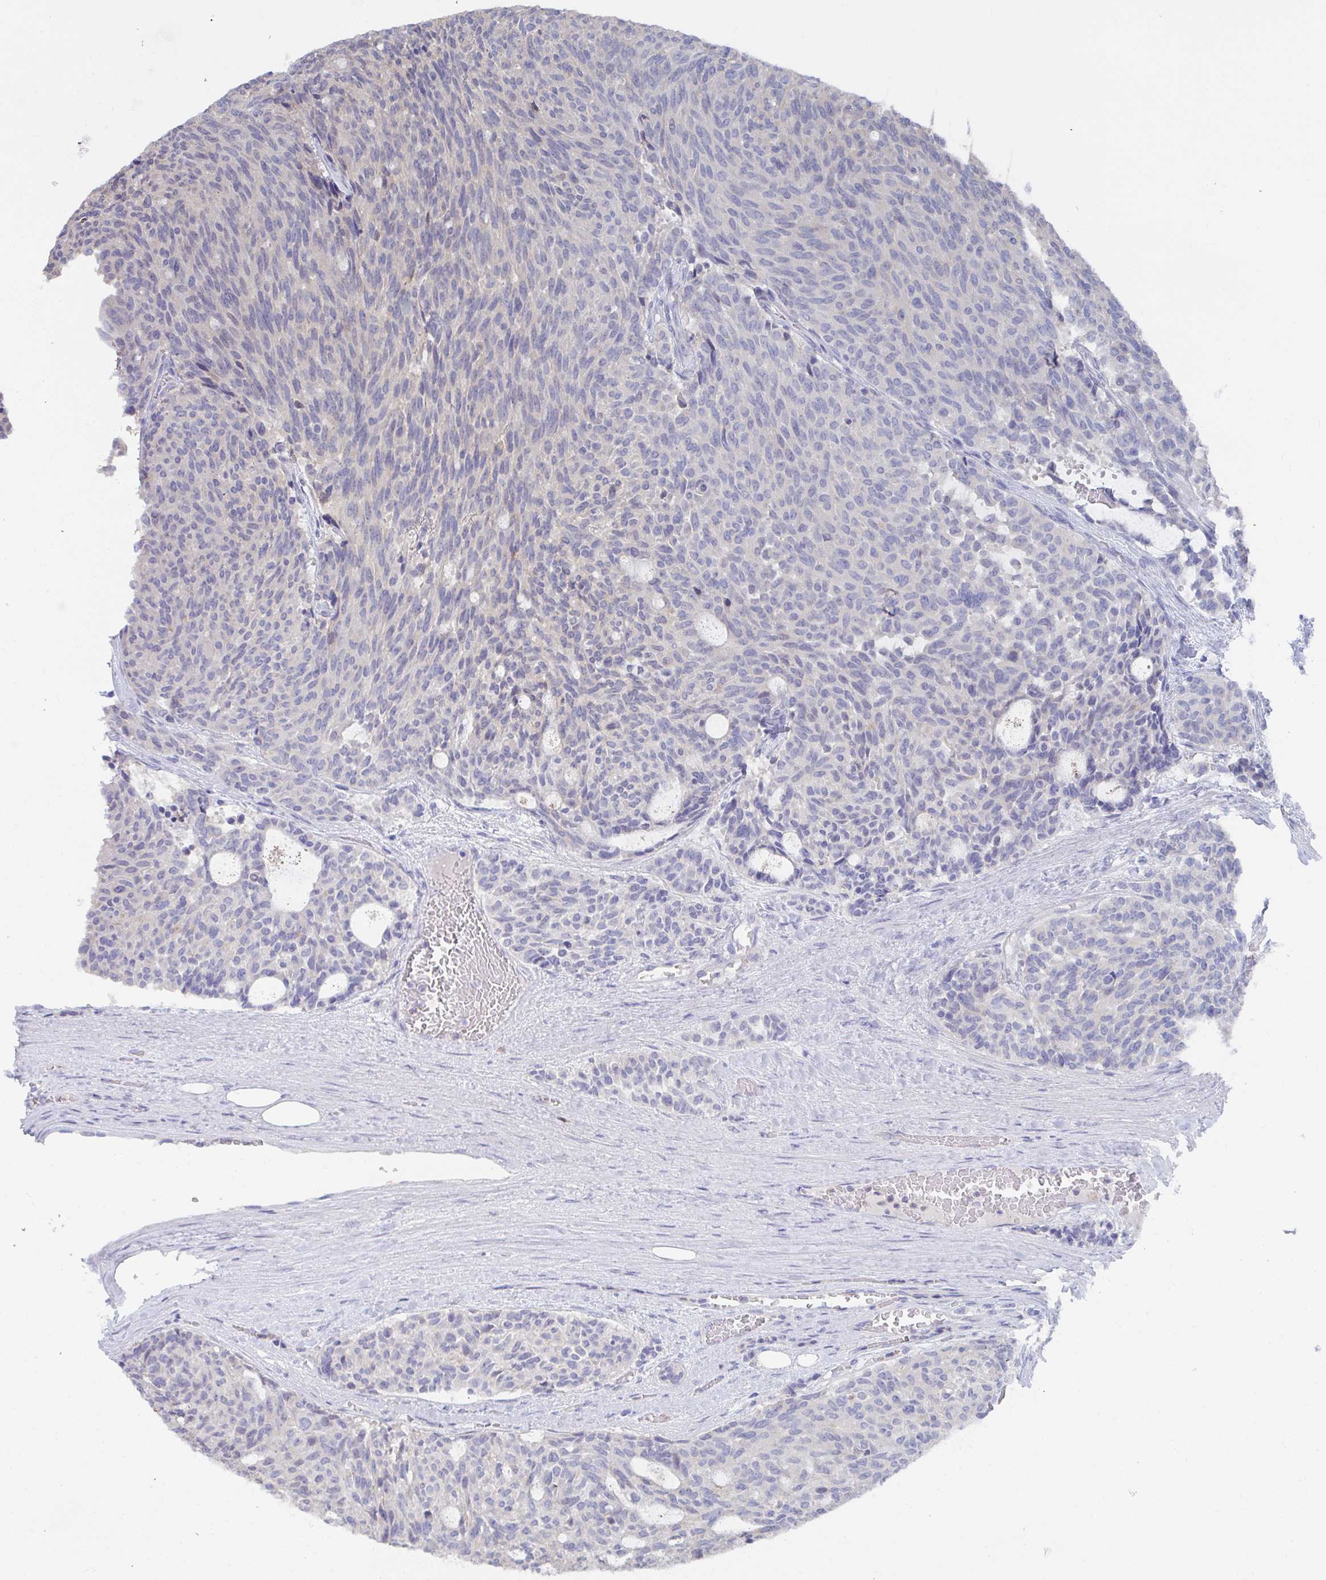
{"staining": {"intensity": "negative", "quantity": "none", "location": "none"}, "tissue": "carcinoid", "cell_type": "Tumor cells", "image_type": "cancer", "snomed": [{"axis": "morphology", "description": "Carcinoid, malignant, NOS"}, {"axis": "topography", "description": "Pancreas"}], "caption": "Carcinoid (malignant) was stained to show a protein in brown. There is no significant positivity in tumor cells.", "gene": "KCNK5", "patient": {"sex": "female", "age": 54}}